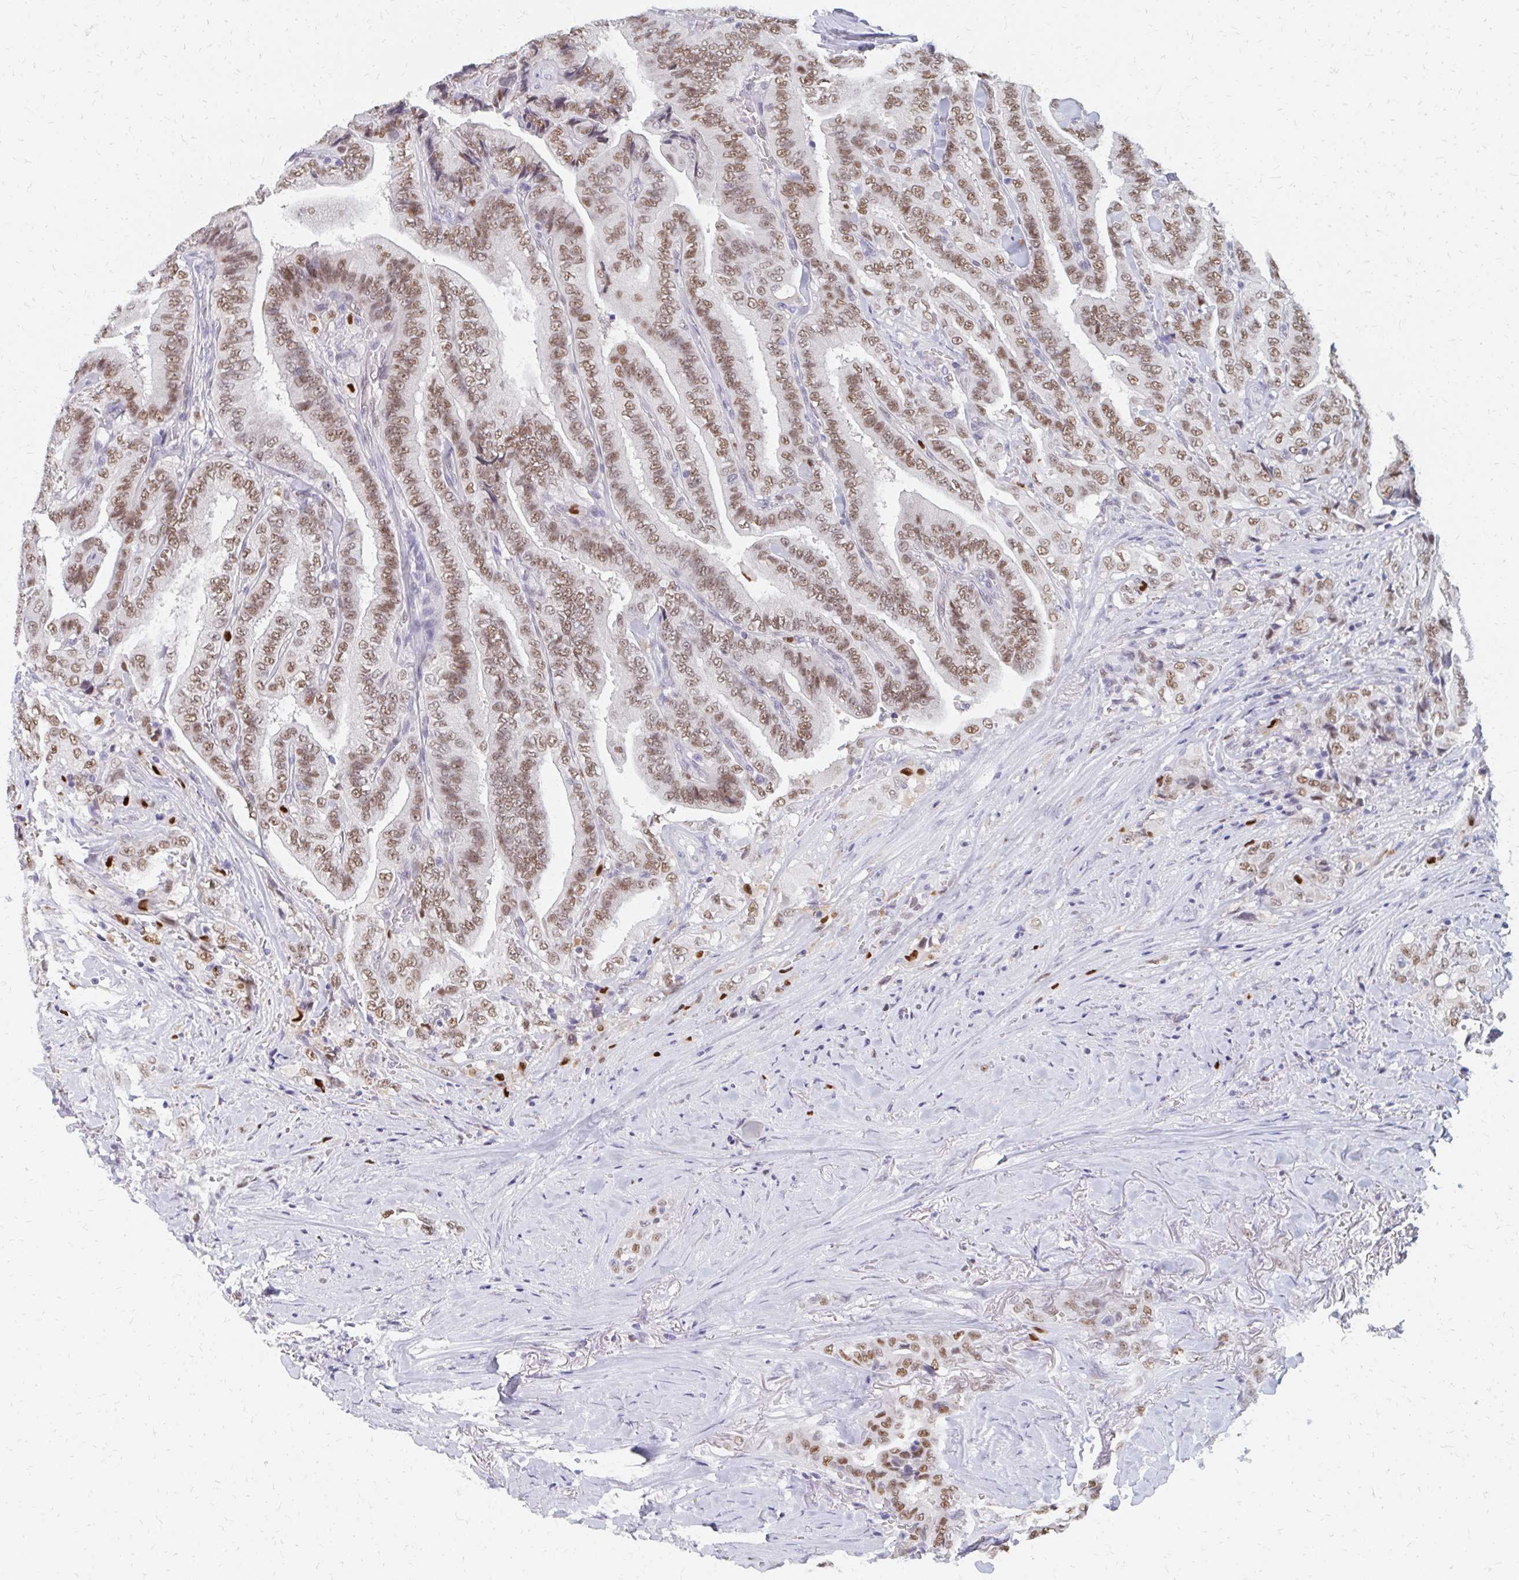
{"staining": {"intensity": "moderate", "quantity": ">75%", "location": "nuclear"}, "tissue": "thyroid cancer", "cell_type": "Tumor cells", "image_type": "cancer", "snomed": [{"axis": "morphology", "description": "Papillary adenocarcinoma, NOS"}, {"axis": "topography", "description": "Thyroid gland"}], "caption": "The histopathology image exhibits immunohistochemical staining of thyroid cancer. There is moderate nuclear staining is identified in about >75% of tumor cells.", "gene": "PLK3", "patient": {"sex": "male", "age": 61}}